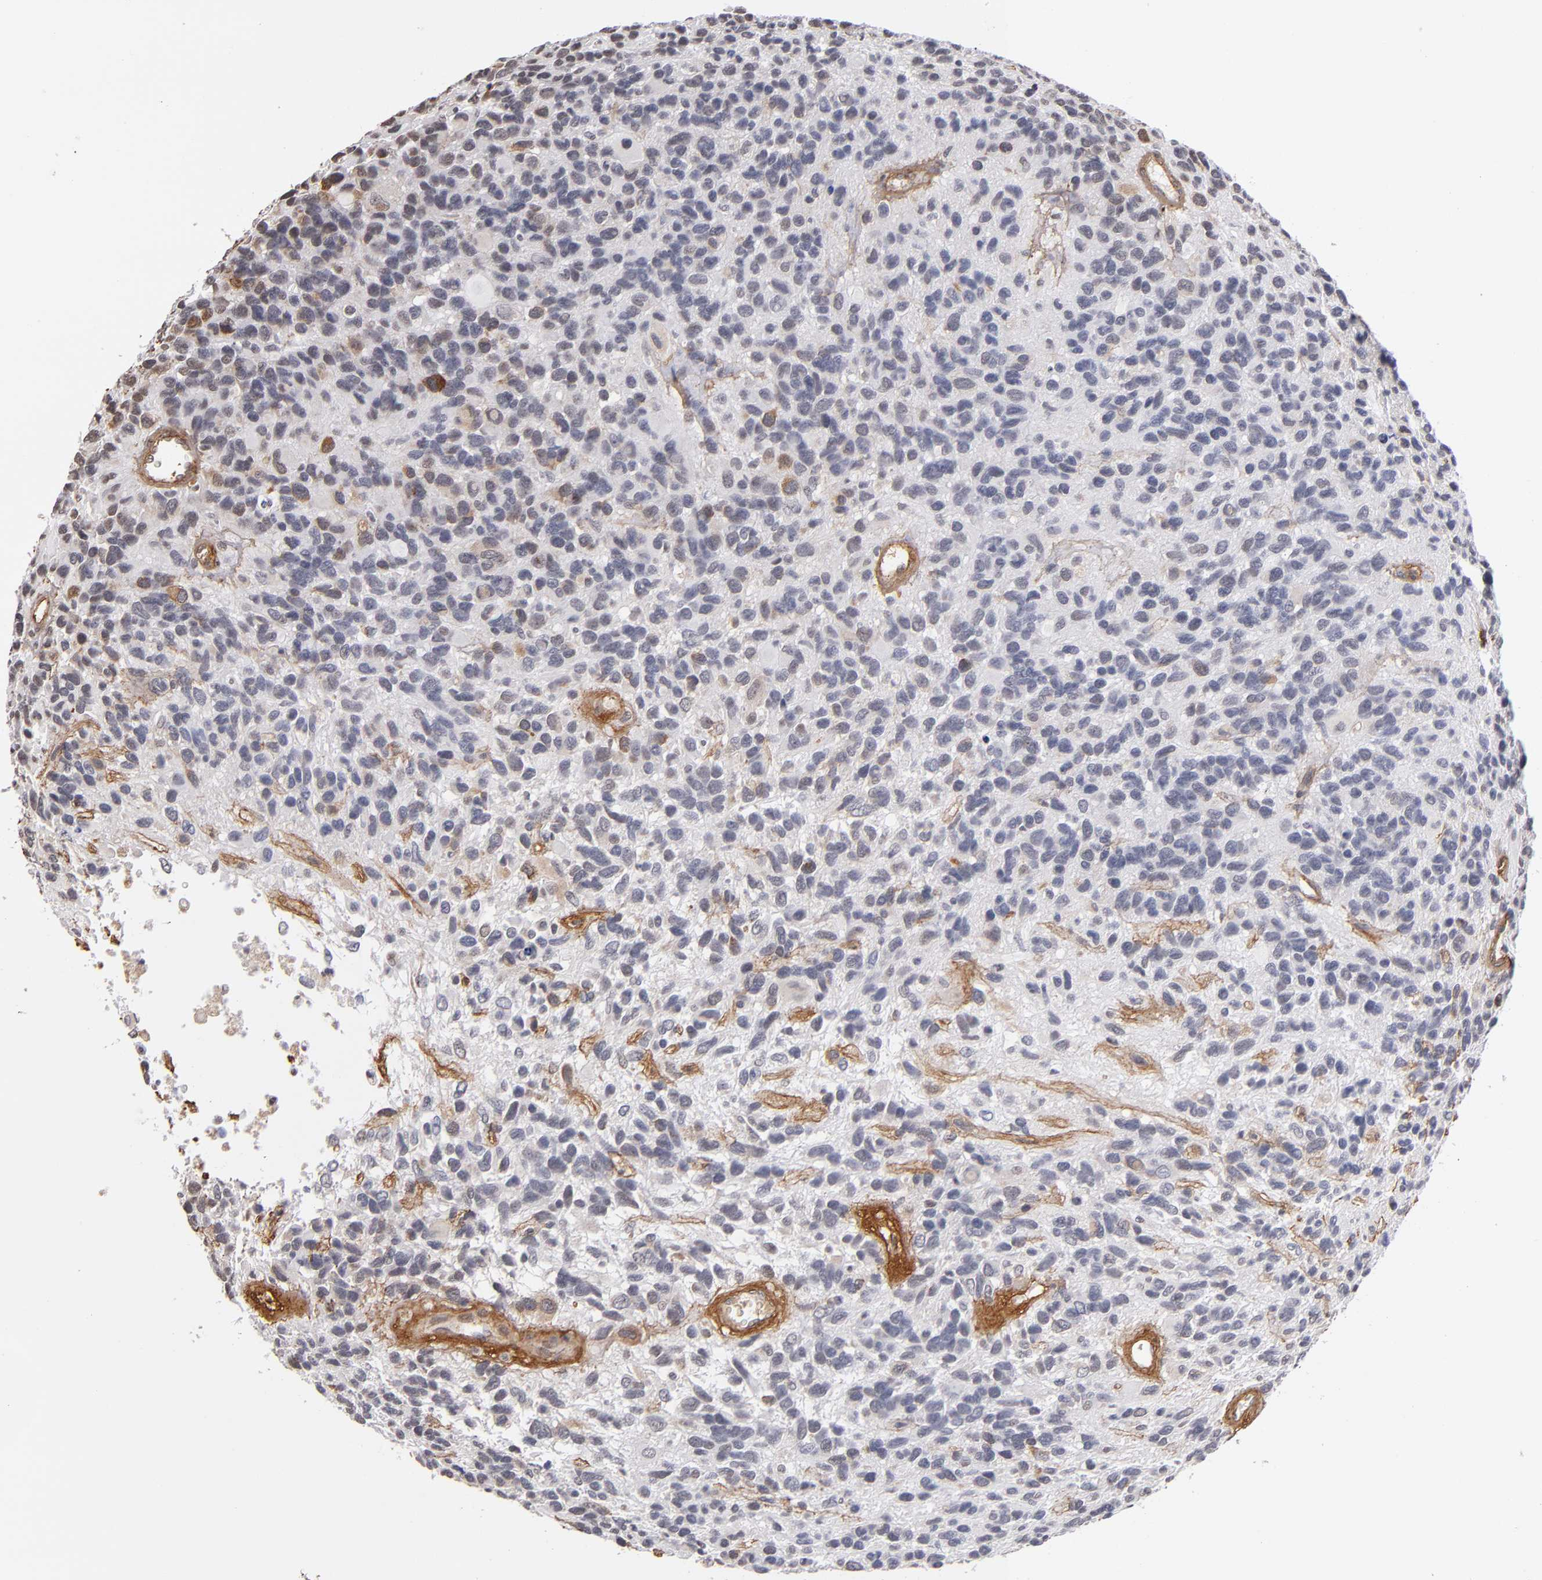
{"staining": {"intensity": "negative", "quantity": "none", "location": "none"}, "tissue": "glioma", "cell_type": "Tumor cells", "image_type": "cancer", "snomed": [{"axis": "morphology", "description": "Glioma, malignant, High grade"}, {"axis": "topography", "description": "Brain"}], "caption": "Immunohistochemical staining of glioma shows no significant positivity in tumor cells.", "gene": "LAMC1", "patient": {"sex": "male", "age": 77}}